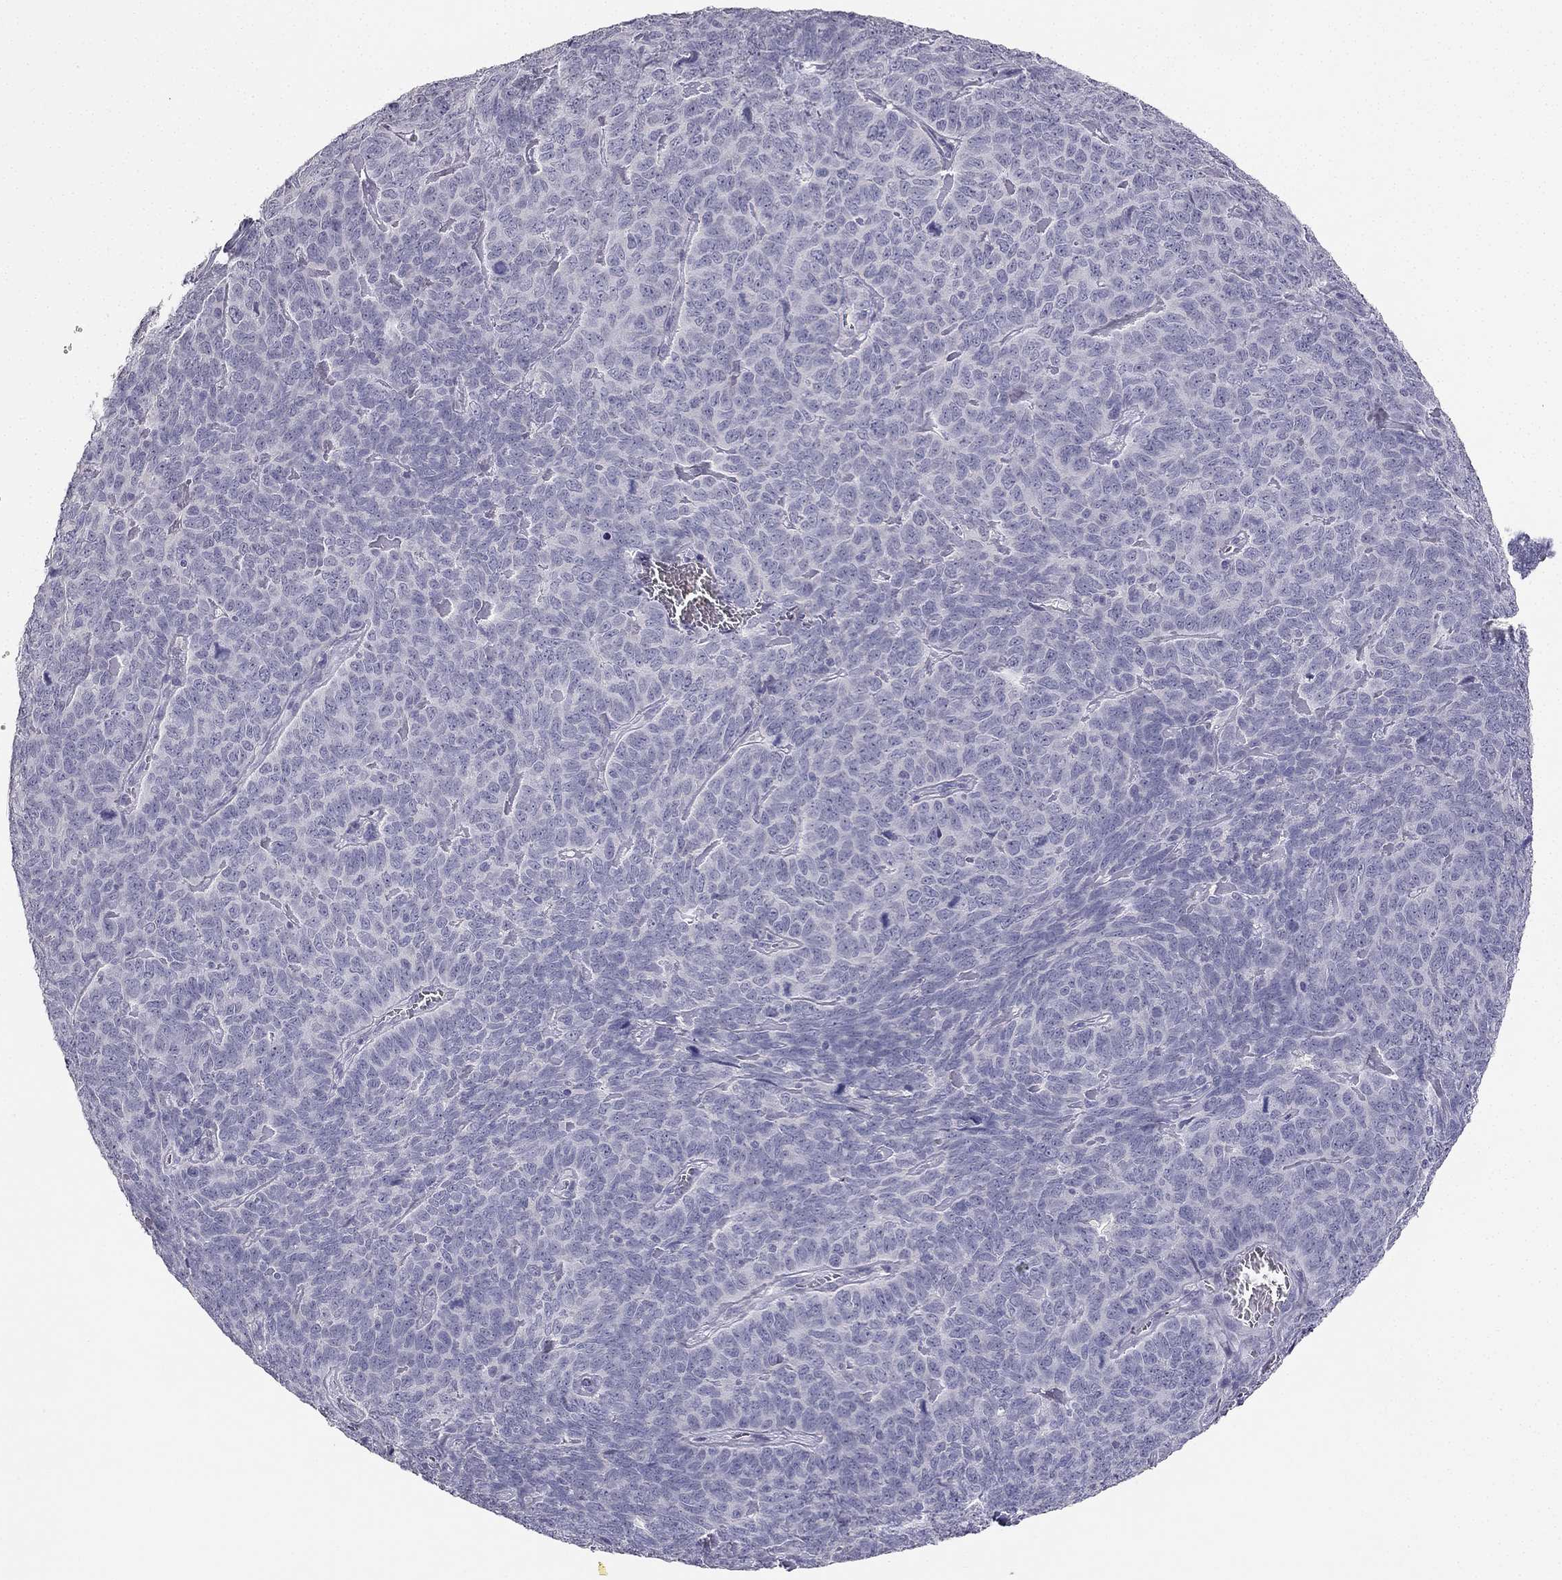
{"staining": {"intensity": "negative", "quantity": "none", "location": "none"}, "tissue": "skin cancer", "cell_type": "Tumor cells", "image_type": "cancer", "snomed": [{"axis": "morphology", "description": "Squamous cell carcinoma, NOS"}, {"axis": "topography", "description": "Skin"}, {"axis": "topography", "description": "Anal"}], "caption": "Protein analysis of skin squamous cell carcinoma displays no significant positivity in tumor cells.", "gene": "CALB2", "patient": {"sex": "female", "age": 51}}